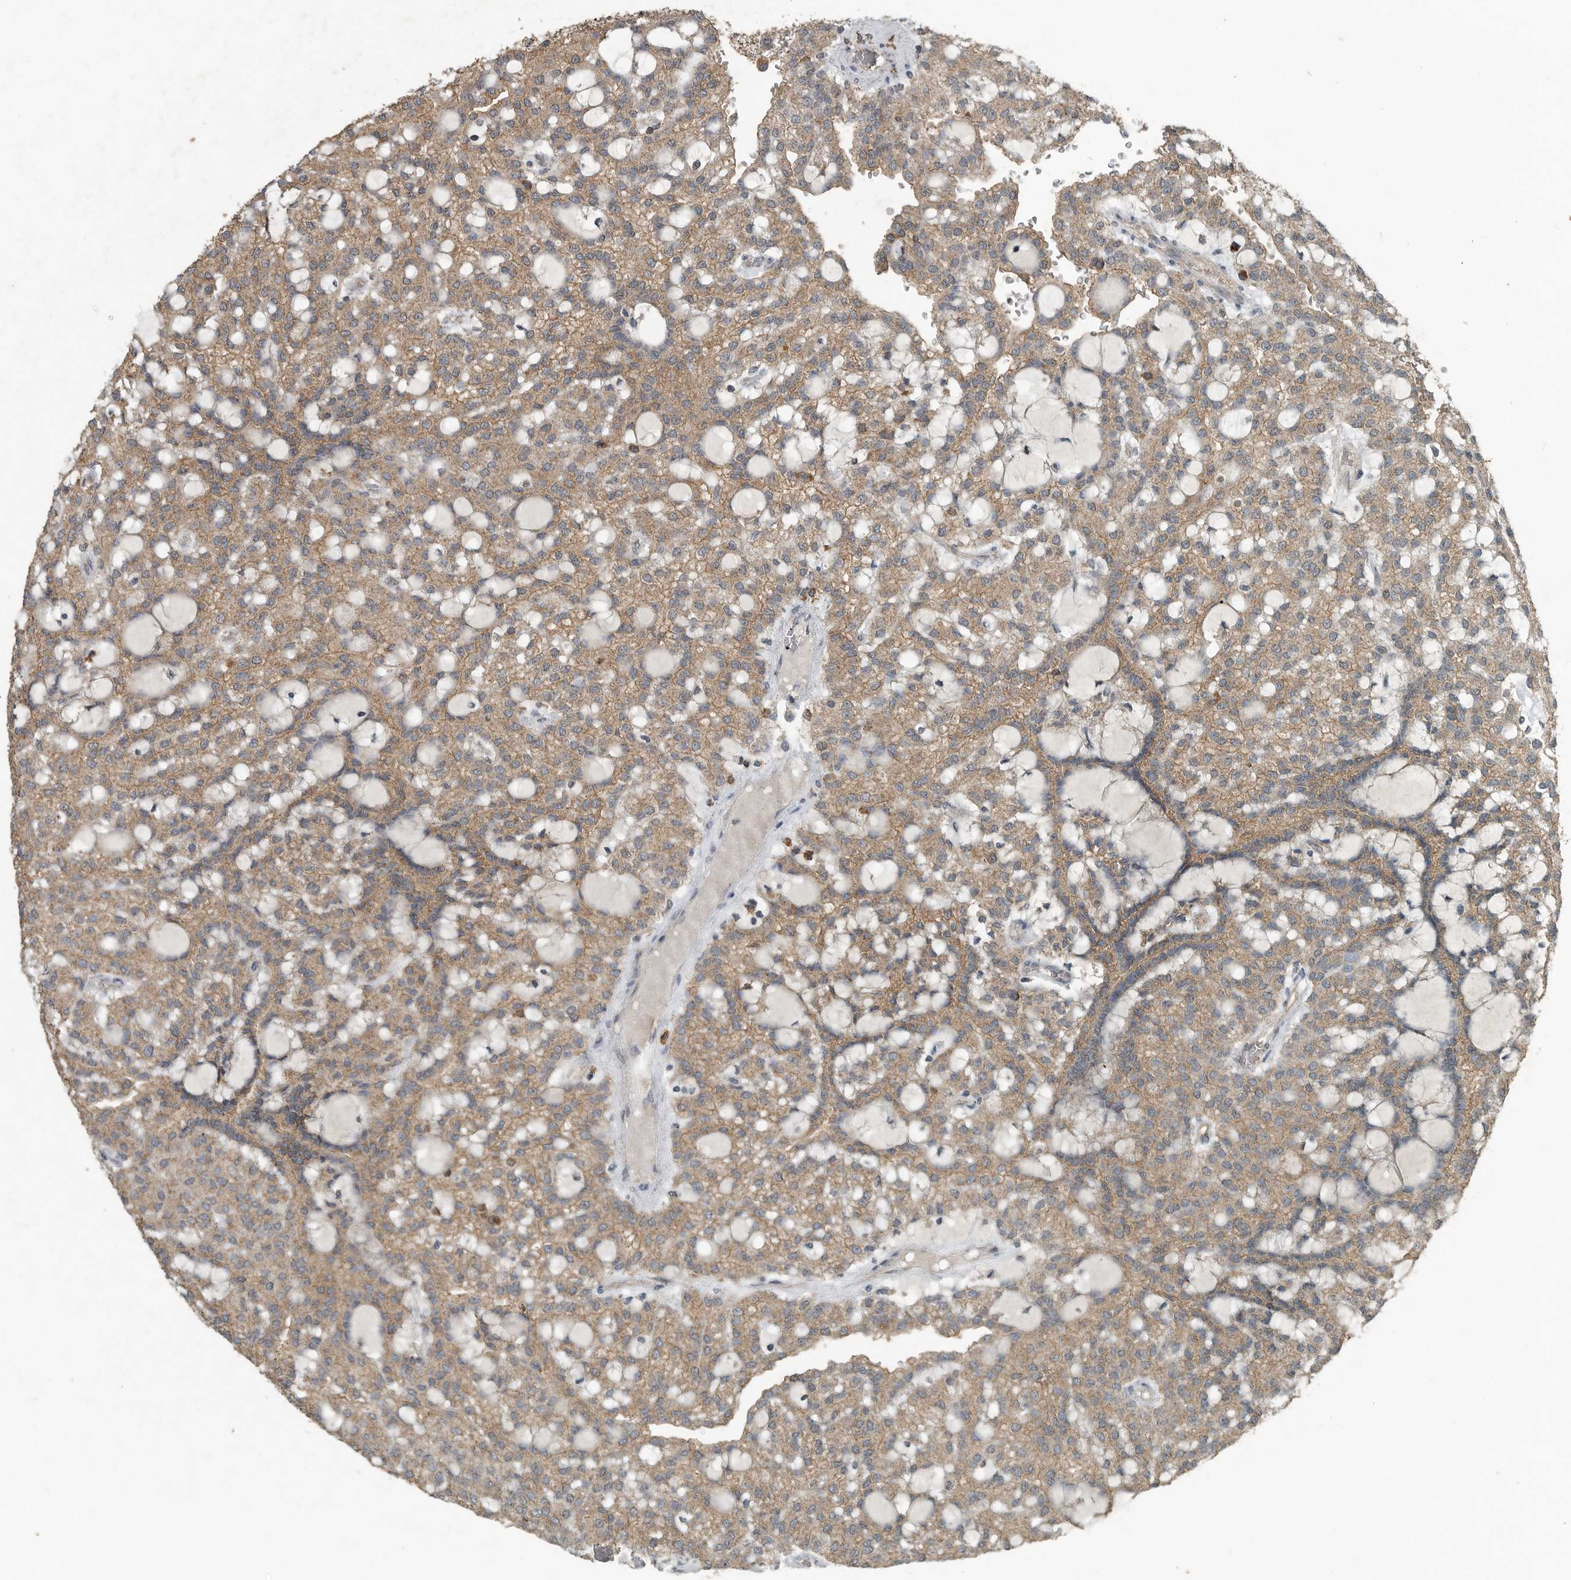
{"staining": {"intensity": "weak", "quantity": ">75%", "location": "cytoplasmic/membranous"}, "tissue": "renal cancer", "cell_type": "Tumor cells", "image_type": "cancer", "snomed": [{"axis": "morphology", "description": "Adenocarcinoma, NOS"}, {"axis": "topography", "description": "Kidney"}], "caption": "Renal adenocarcinoma stained with immunohistochemistry demonstrates weak cytoplasmic/membranous positivity in about >75% of tumor cells.", "gene": "IL6ST", "patient": {"sex": "male", "age": 63}}